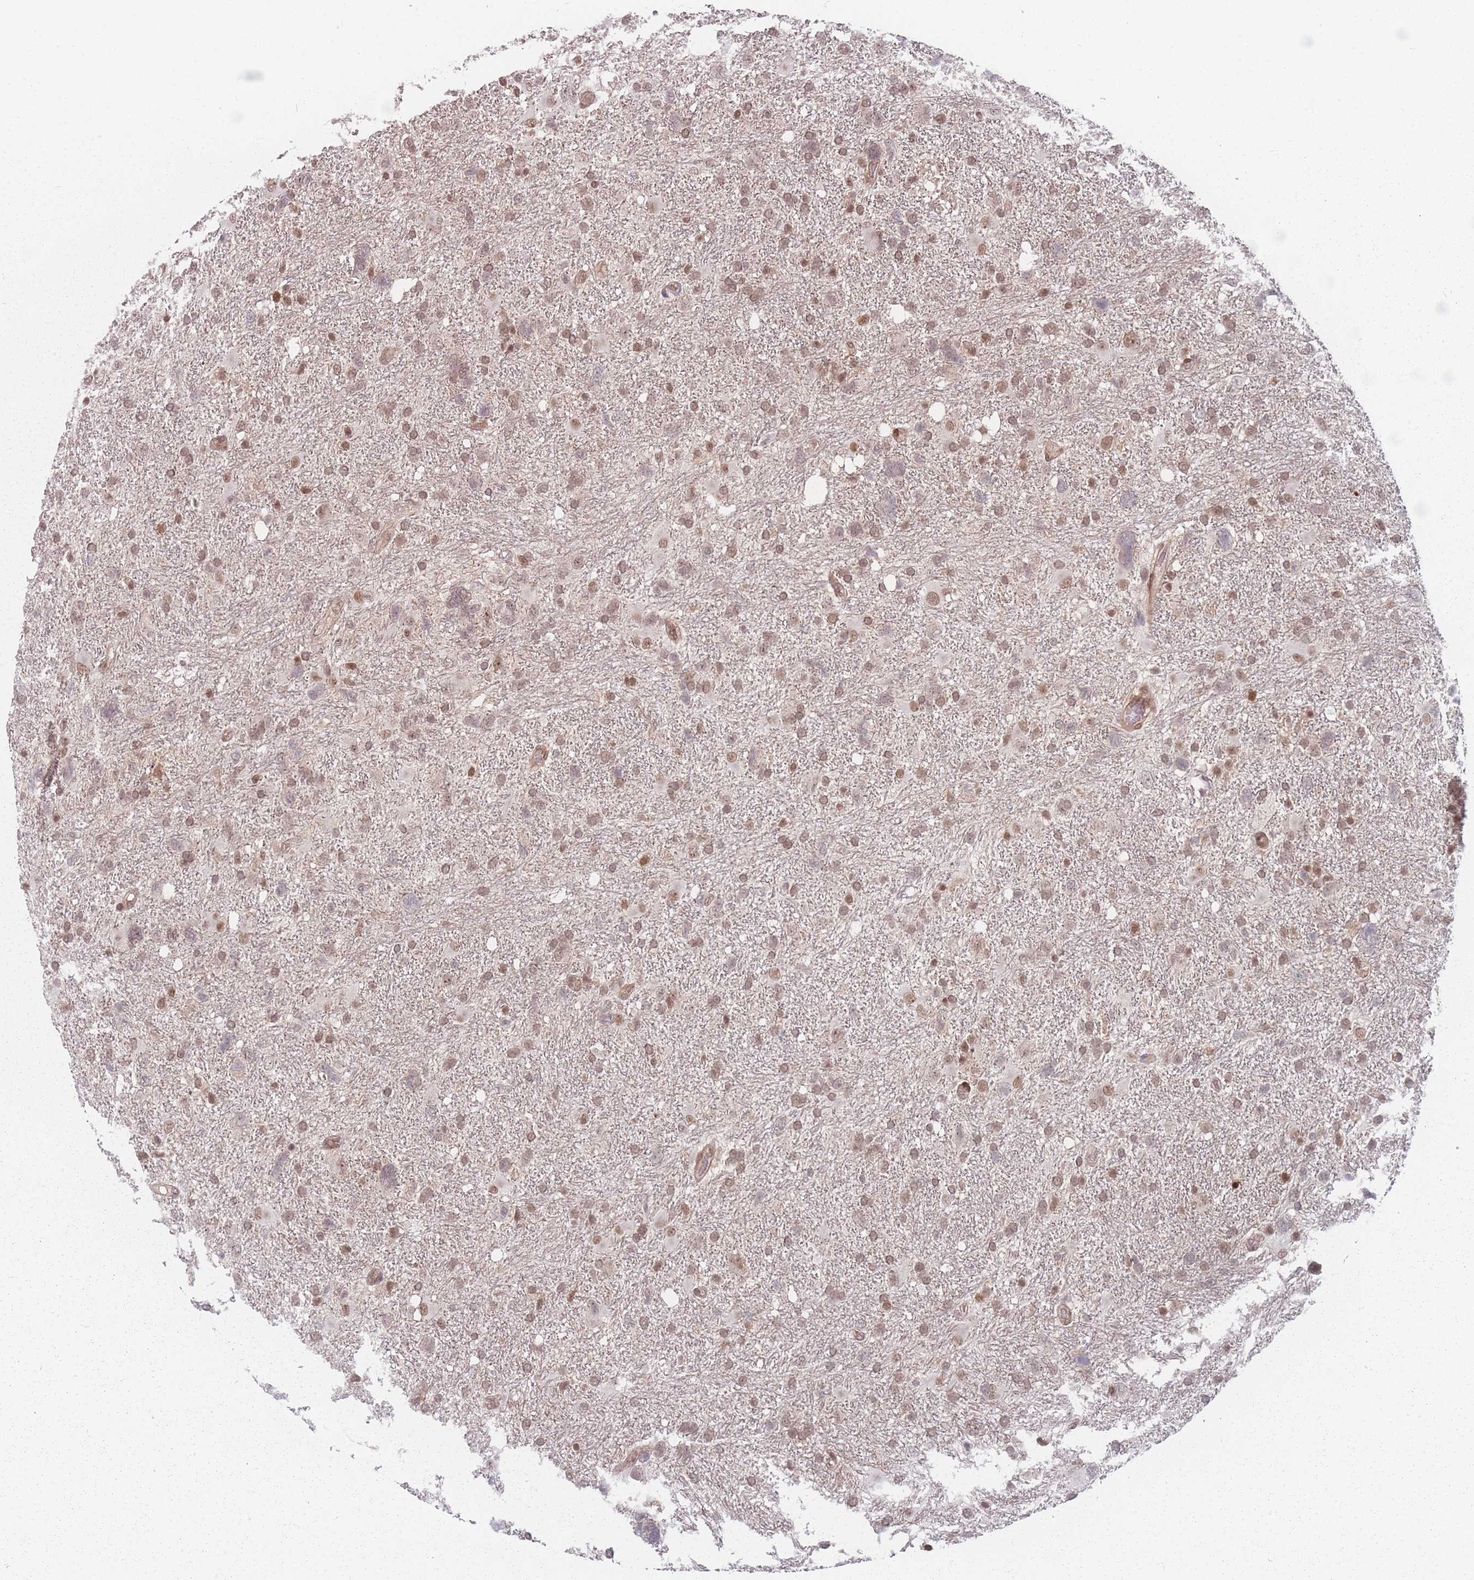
{"staining": {"intensity": "moderate", "quantity": ">75%", "location": "nuclear"}, "tissue": "glioma", "cell_type": "Tumor cells", "image_type": "cancer", "snomed": [{"axis": "morphology", "description": "Glioma, malignant, High grade"}, {"axis": "topography", "description": "Brain"}], "caption": "There is medium levels of moderate nuclear expression in tumor cells of high-grade glioma (malignant), as demonstrated by immunohistochemical staining (brown color).", "gene": "WDR55", "patient": {"sex": "male", "age": 61}}